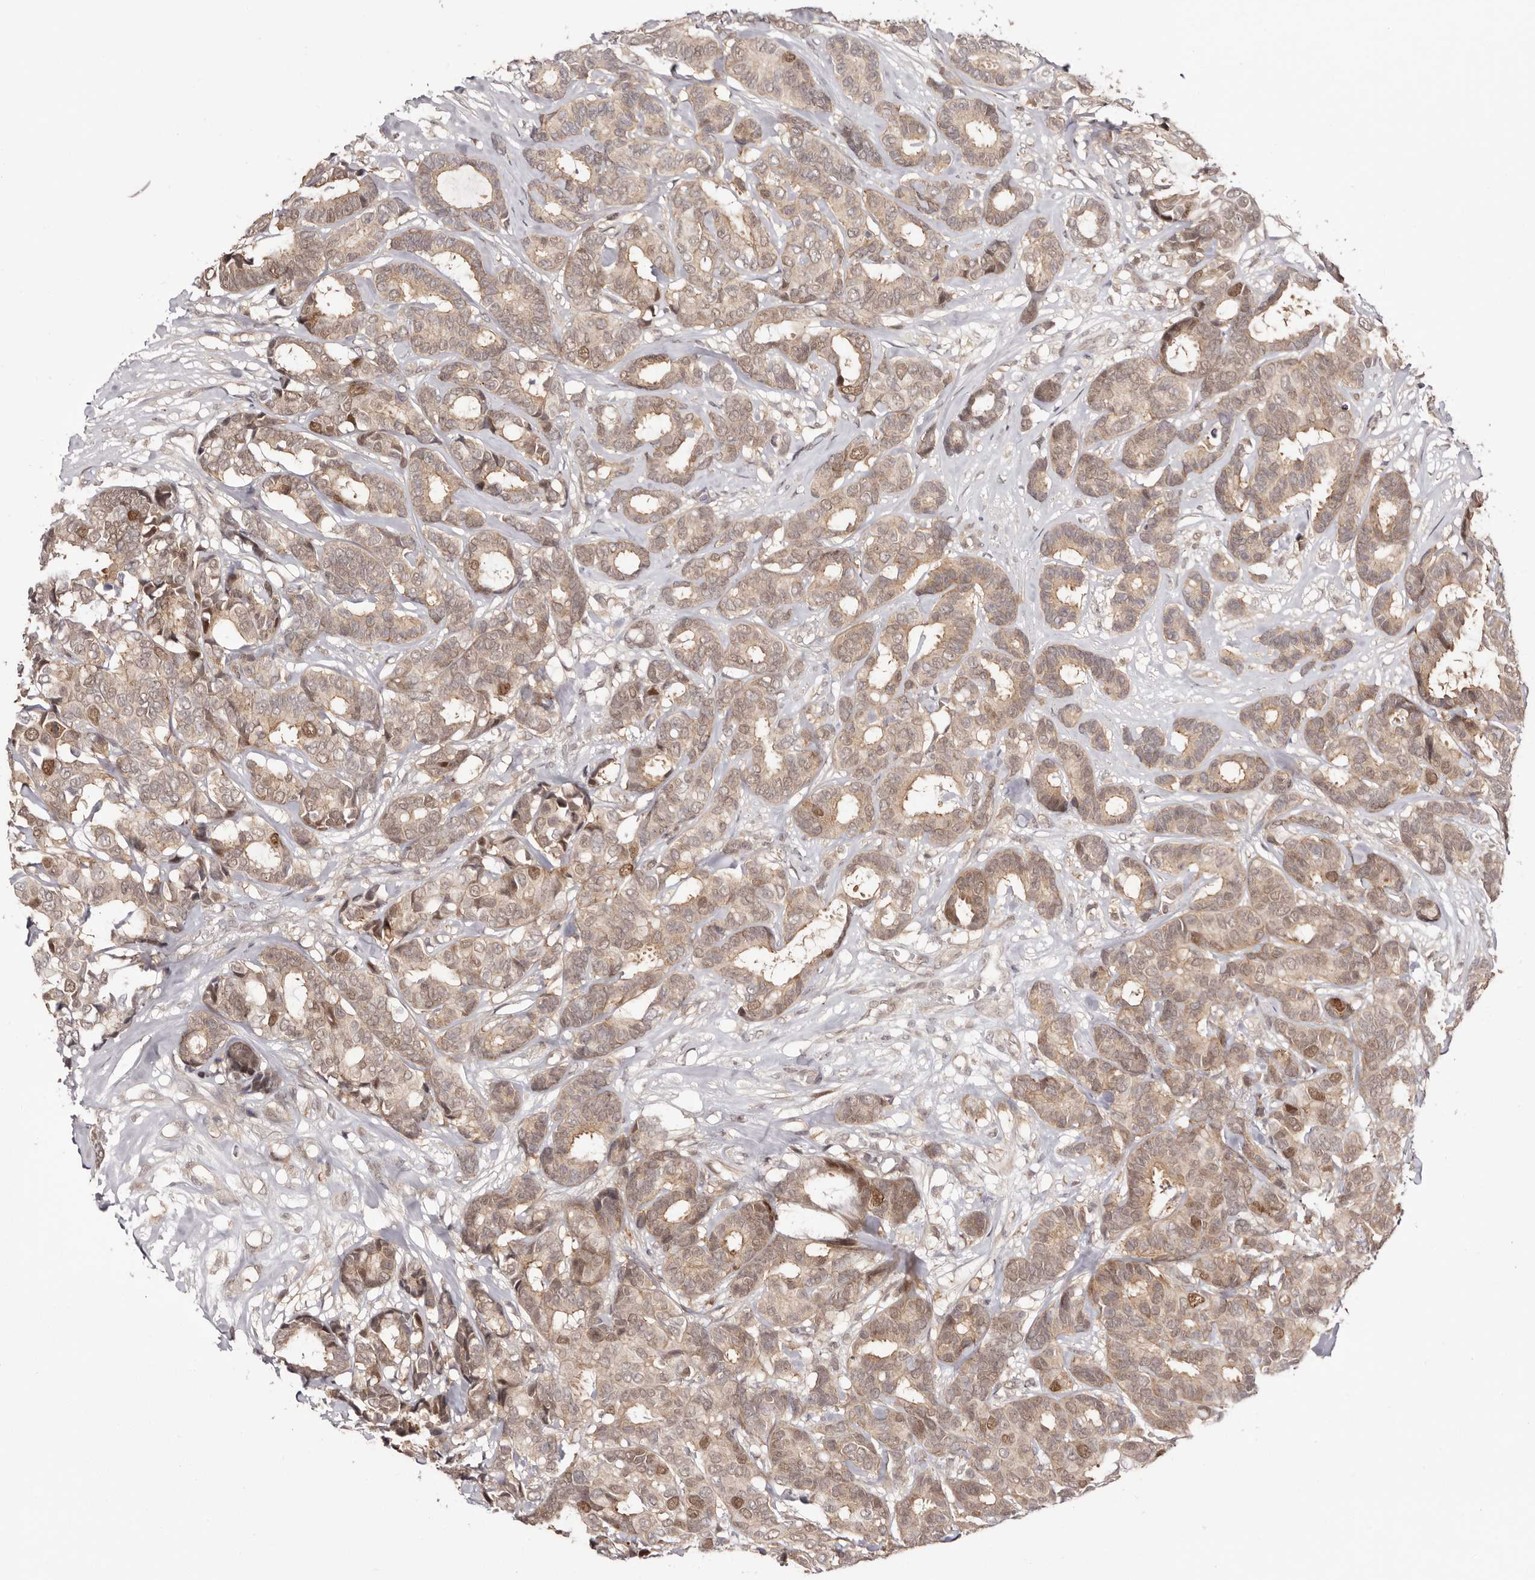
{"staining": {"intensity": "moderate", "quantity": ">75%", "location": "cytoplasmic/membranous,nuclear"}, "tissue": "breast cancer", "cell_type": "Tumor cells", "image_type": "cancer", "snomed": [{"axis": "morphology", "description": "Duct carcinoma"}, {"axis": "topography", "description": "Breast"}], "caption": "Protein expression analysis of breast cancer displays moderate cytoplasmic/membranous and nuclear expression in approximately >75% of tumor cells.", "gene": "EGR3", "patient": {"sex": "female", "age": 87}}